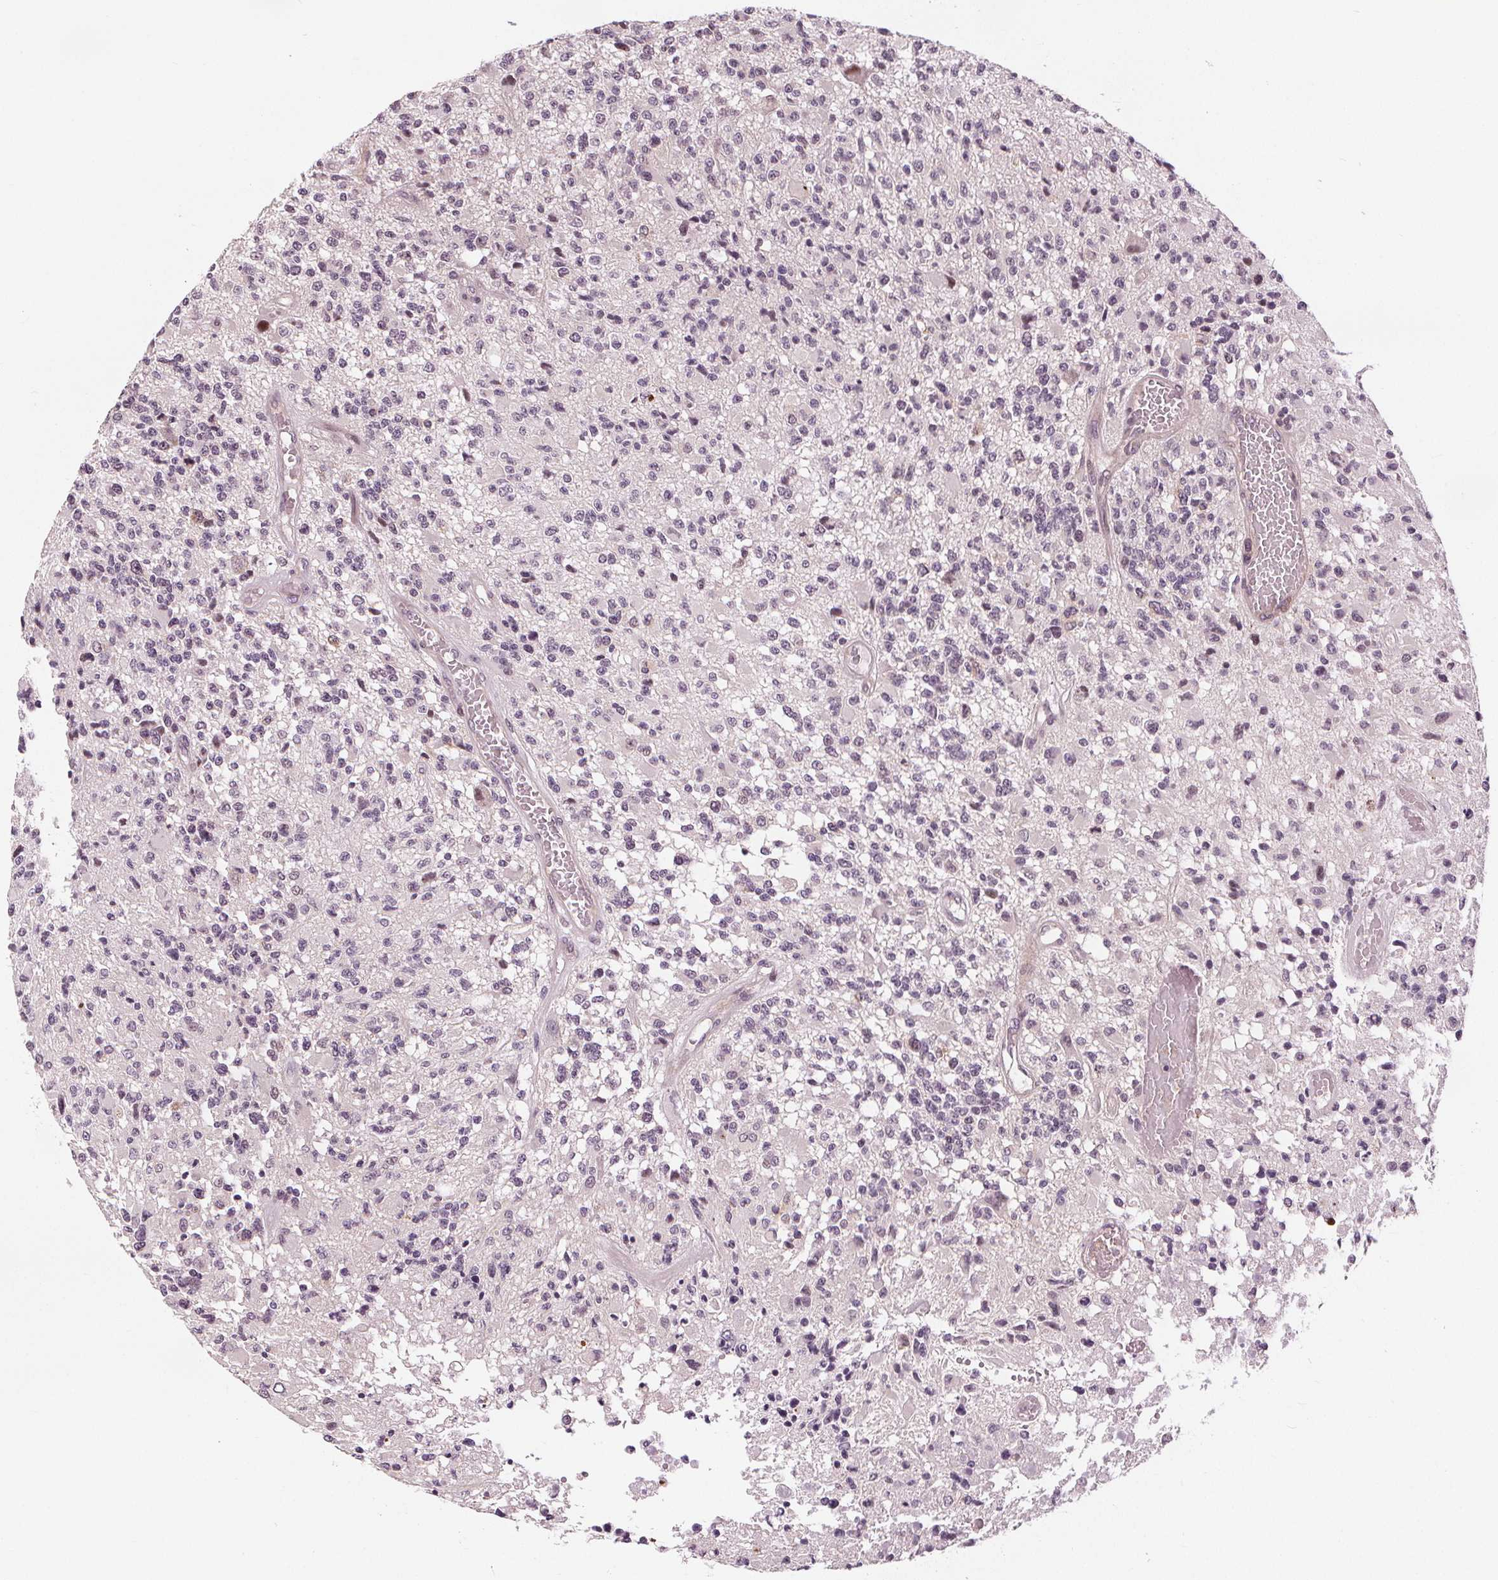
{"staining": {"intensity": "negative", "quantity": "none", "location": "none"}, "tissue": "glioma", "cell_type": "Tumor cells", "image_type": "cancer", "snomed": [{"axis": "morphology", "description": "Glioma, malignant, High grade"}, {"axis": "topography", "description": "Brain"}], "caption": "Tumor cells are negative for brown protein staining in high-grade glioma (malignant).", "gene": "SLC34A1", "patient": {"sex": "female", "age": 63}}